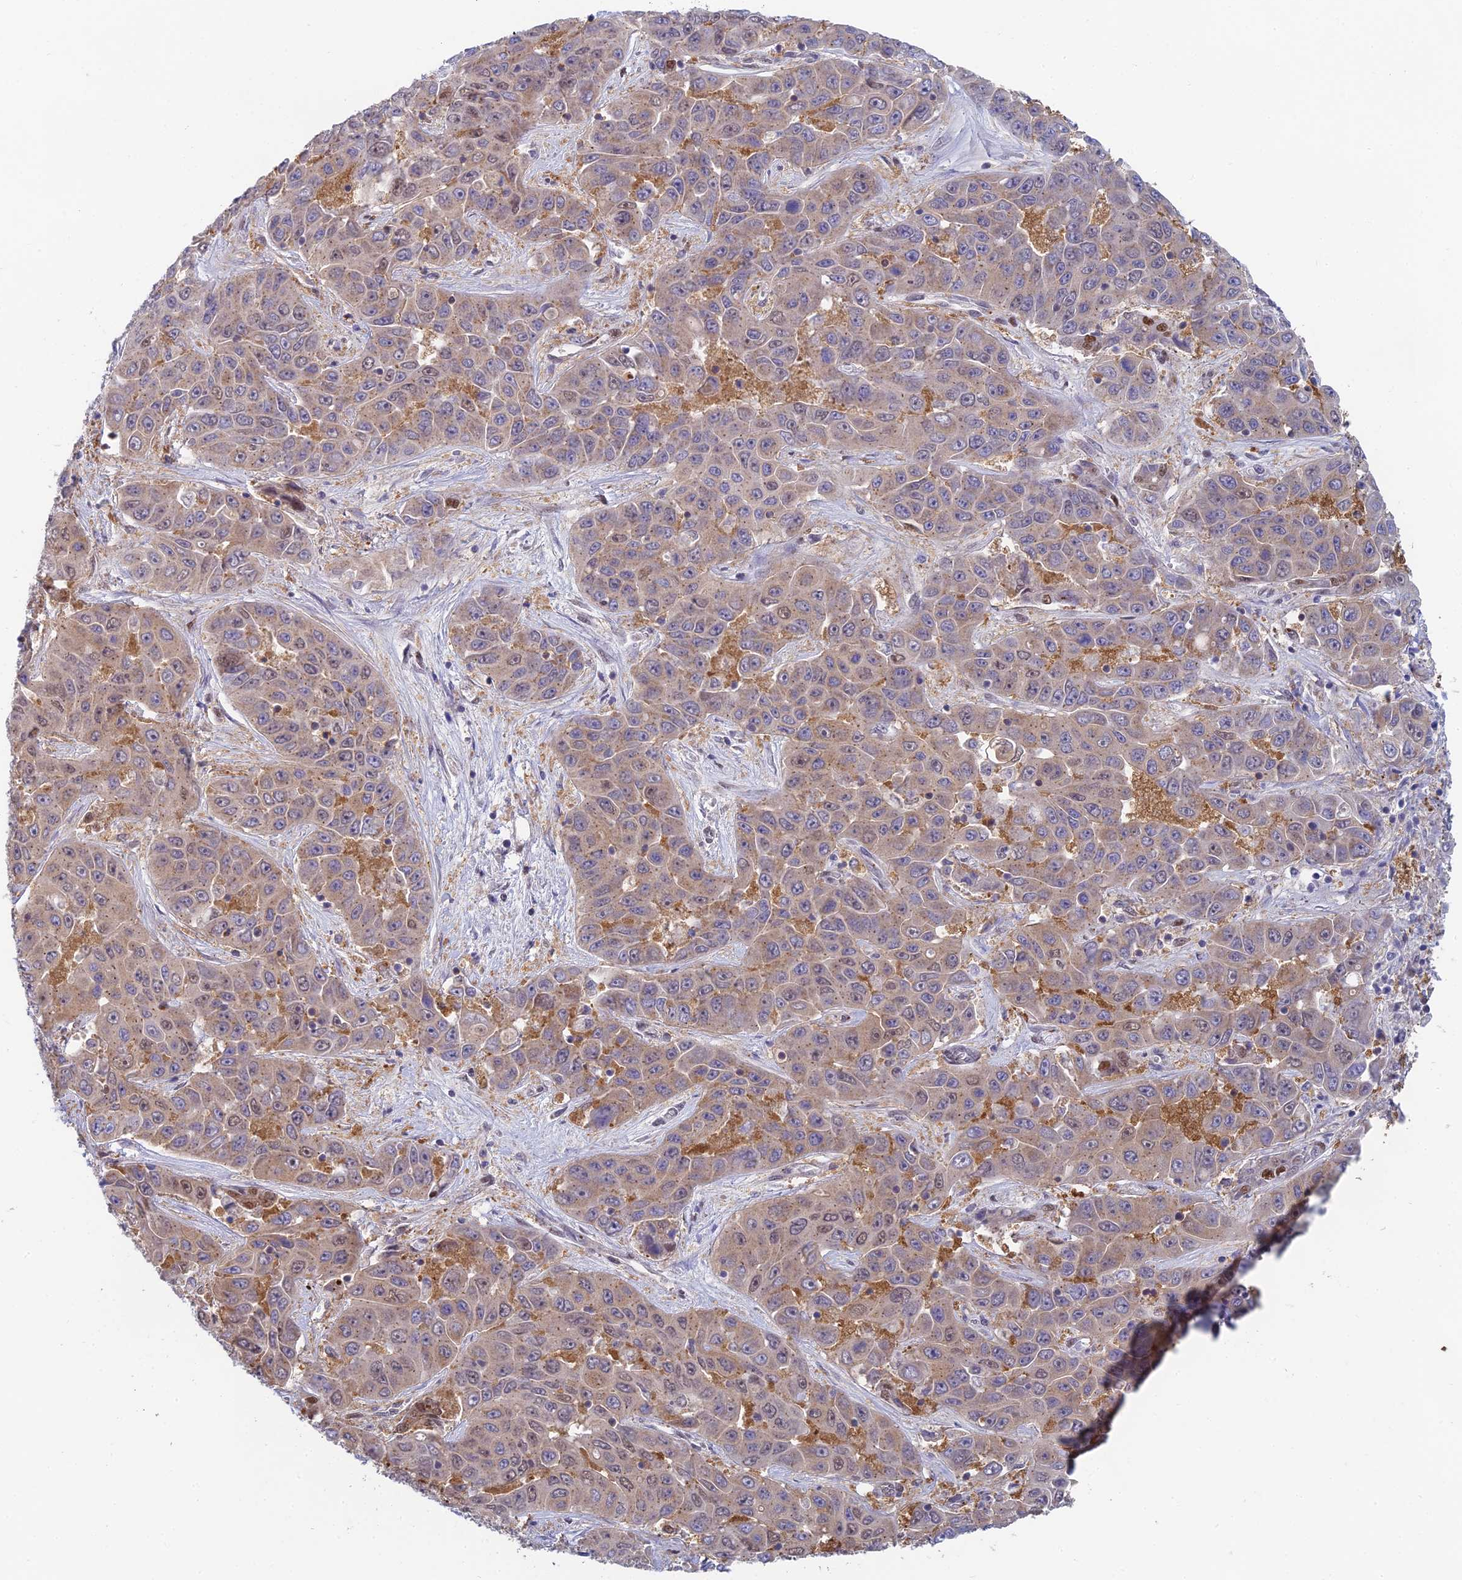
{"staining": {"intensity": "weak", "quantity": "<25%", "location": "cytoplasmic/membranous"}, "tissue": "liver cancer", "cell_type": "Tumor cells", "image_type": "cancer", "snomed": [{"axis": "morphology", "description": "Cholangiocarcinoma"}, {"axis": "topography", "description": "Liver"}], "caption": "A high-resolution image shows immunohistochemistry staining of cholangiocarcinoma (liver), which exhibits no significant staining in tumor cells.", "gene": "MRPL17", "patient": {"sex": "female", "age": 52}}